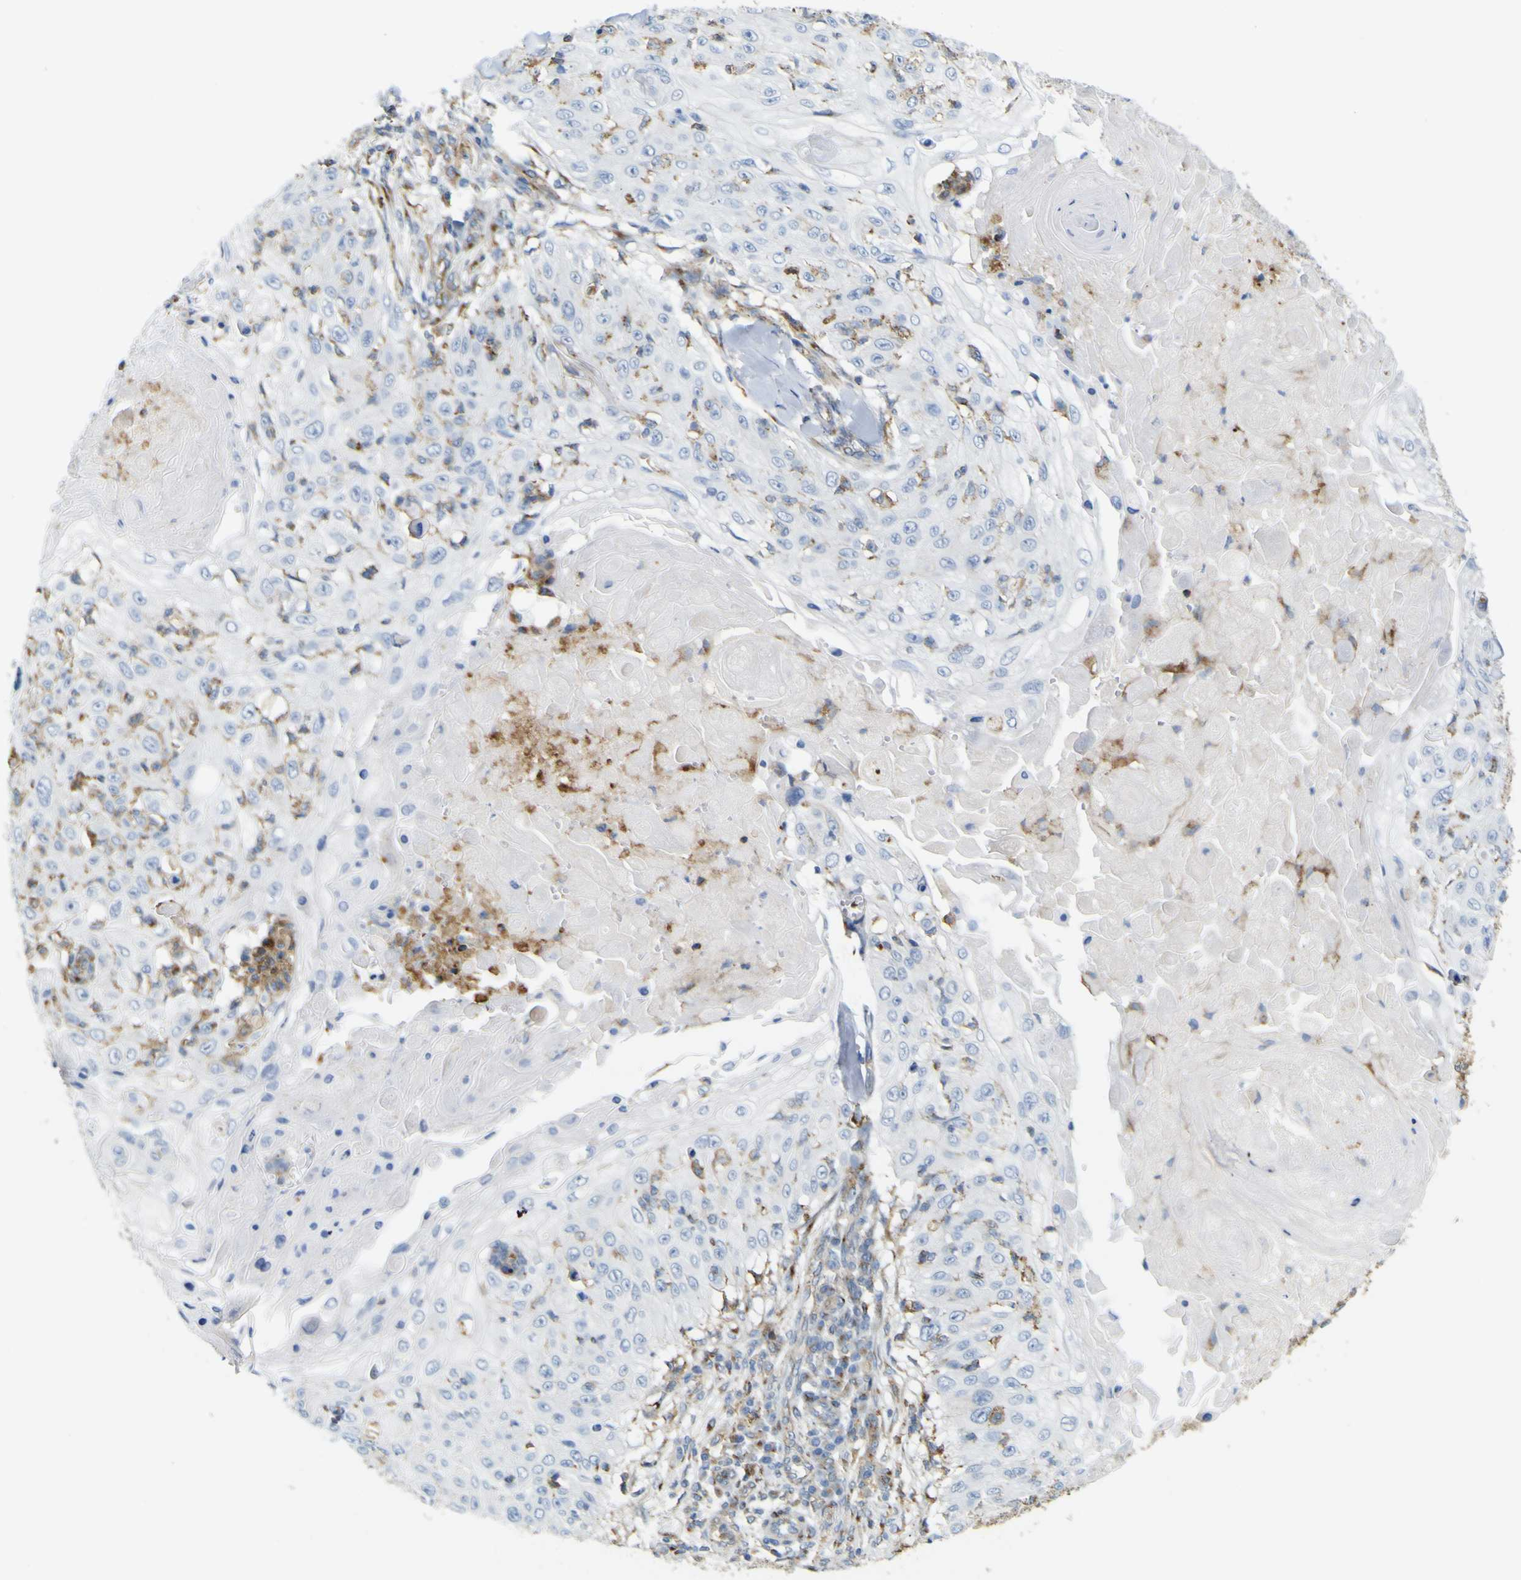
{"staining": {"intensity": "negative", "quantity": "none", "location": "none"}, "tissue": "skin cancer", "cell_type": "Tumor cells", "image_type": "cancer", "snomed": [{"axis": "morphology", "description": "Squamous cell carcinoma, NOS"}, {"axis": "topography", "description": "Skin"}], "caption": "Tumor cells show no significant positivity in skin cancer (squamous cell carcinoma).", "gene": "IGF2R", "patient": {"sex": "male", "age": 86}}